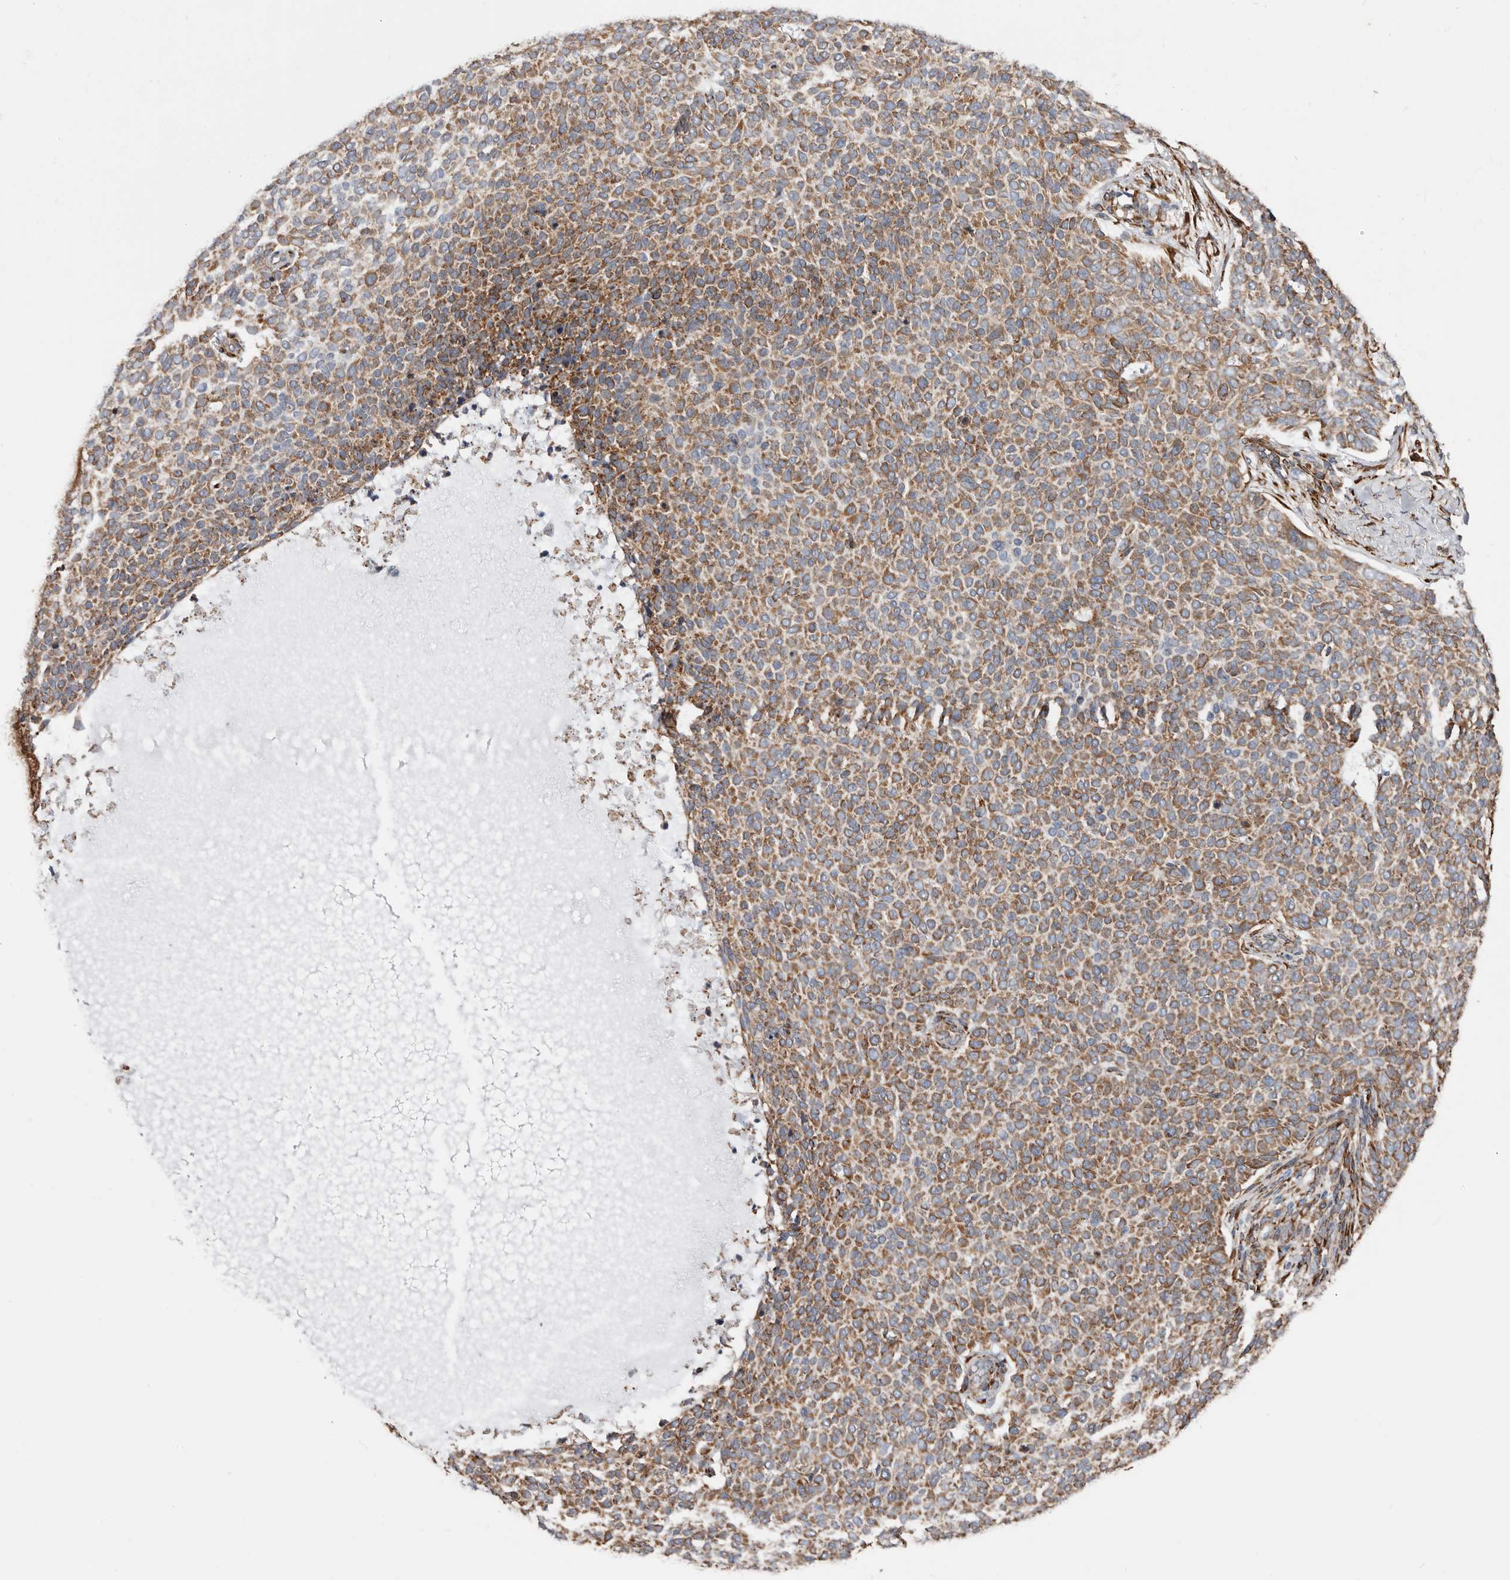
{"staining": {"intensity": "moderate", "quantity": ">75%", "location": "cytoplasmic/membranous"}, "tissue": "skin cancer", "cell_type": "Tumor cells", "image_type": "cancer", "snomed": [{"axis": "morphology", "description": "Normal tissue, NOS"}, {"axis": "morphology", "description": "Basal cell carcinoma"}, {"axis": "topography", "description": "Skin"}], "caption": "Skin cancer (basal cell carcinoma) stained for a protein (brown) reveals moderate cytoplasmic/membranous positive staining in about >75% of tumor cells.", "gene": "SEMA3E", "patient": {"sex": "male", "age": 50}}